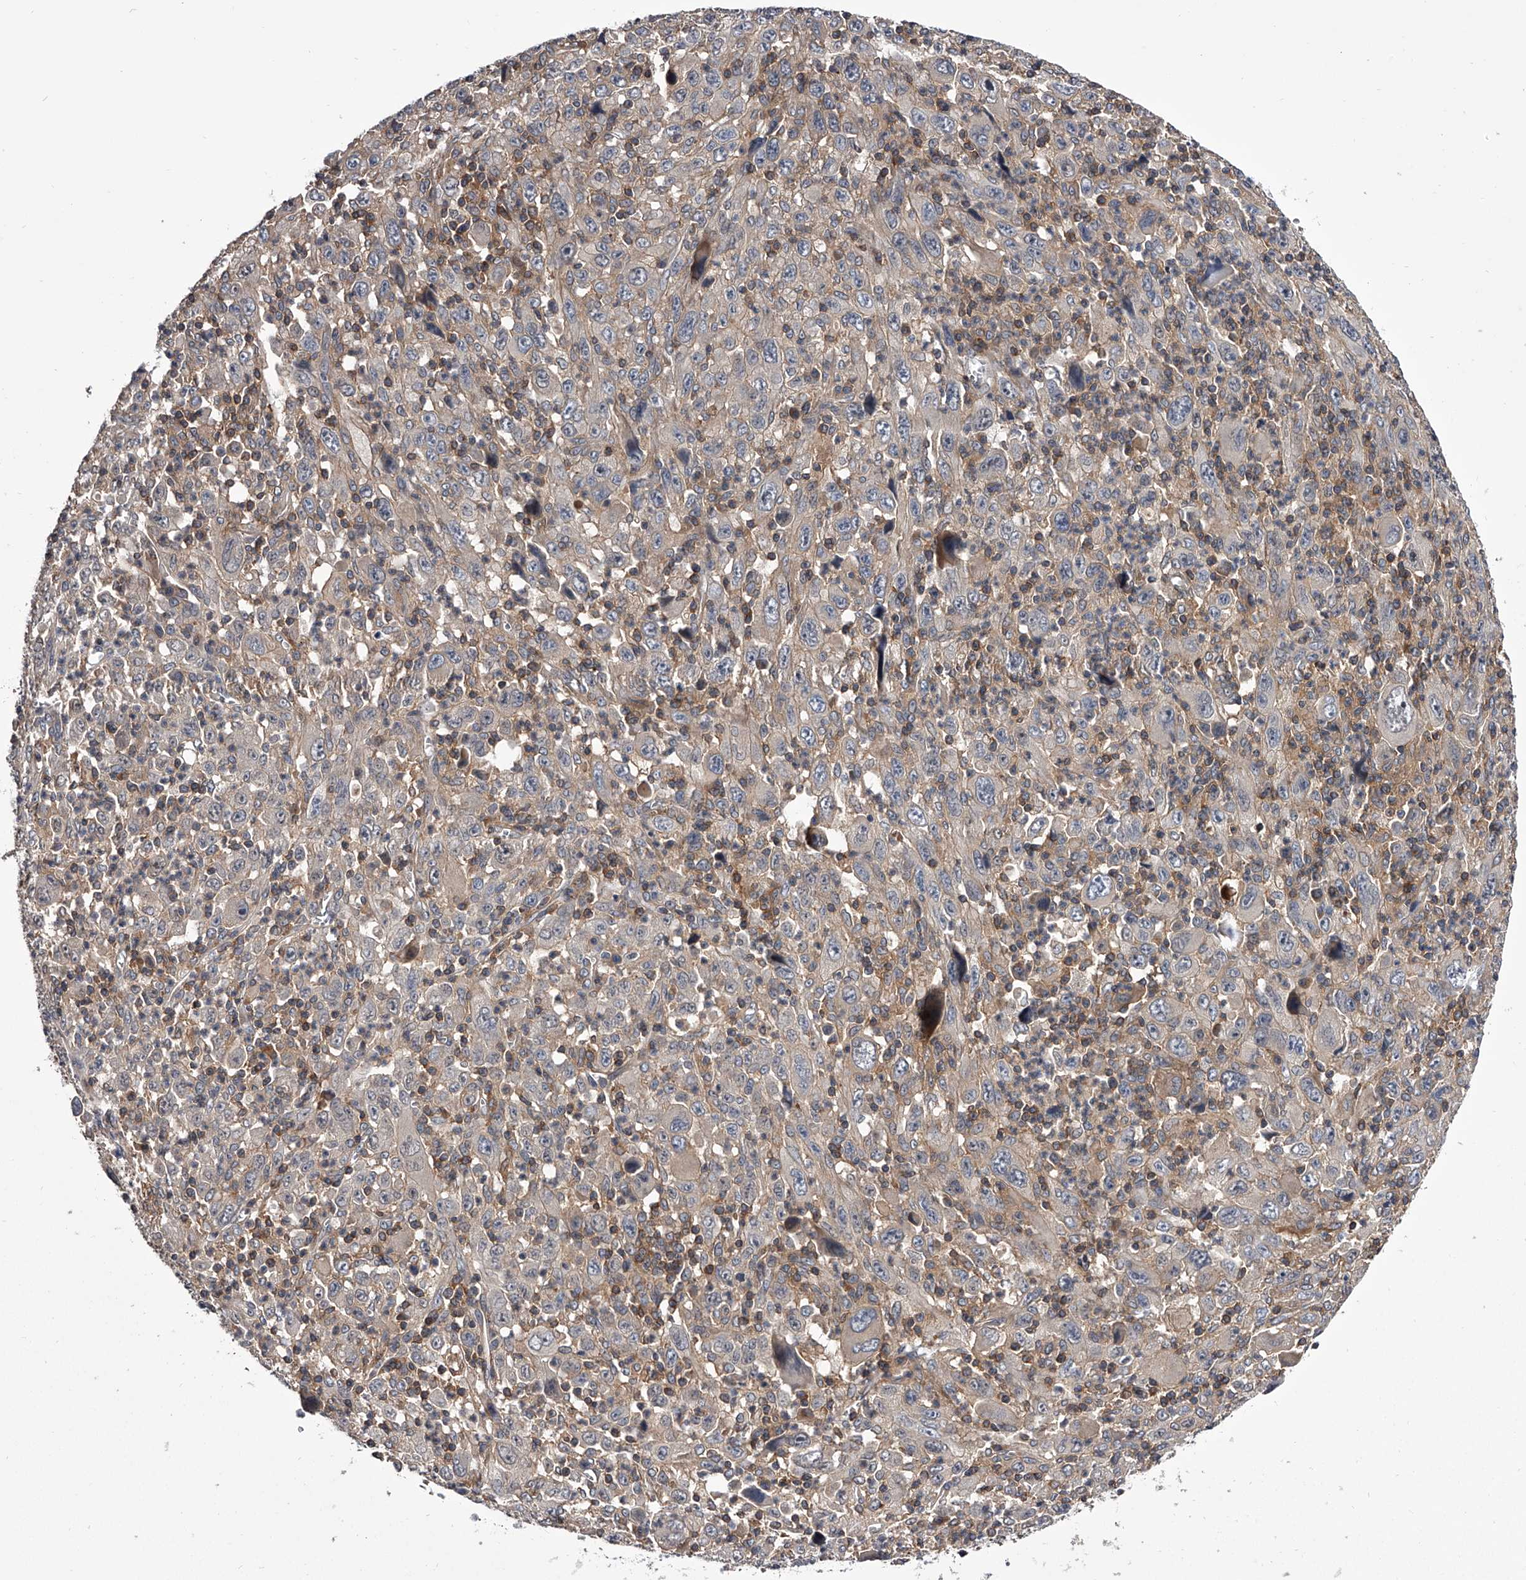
{"staining": {"intensity": "weak", "quantity": "<25%", "location": "cytoplasmic/membranous"}, "tissue": "melanoma", "cell_type": "Tumor cells", "image_type": "cancer", "snomed": [{"axis": "morphology", "description": "Malignant melanoma, Metastatic site"}, {"axis": "topography", "description": "Skin"}], "caption": "Tumor cells are negative for protein expression in human melanoma.", "gene": "PAN3", "patient": {"sex": "female", "age": 56}}